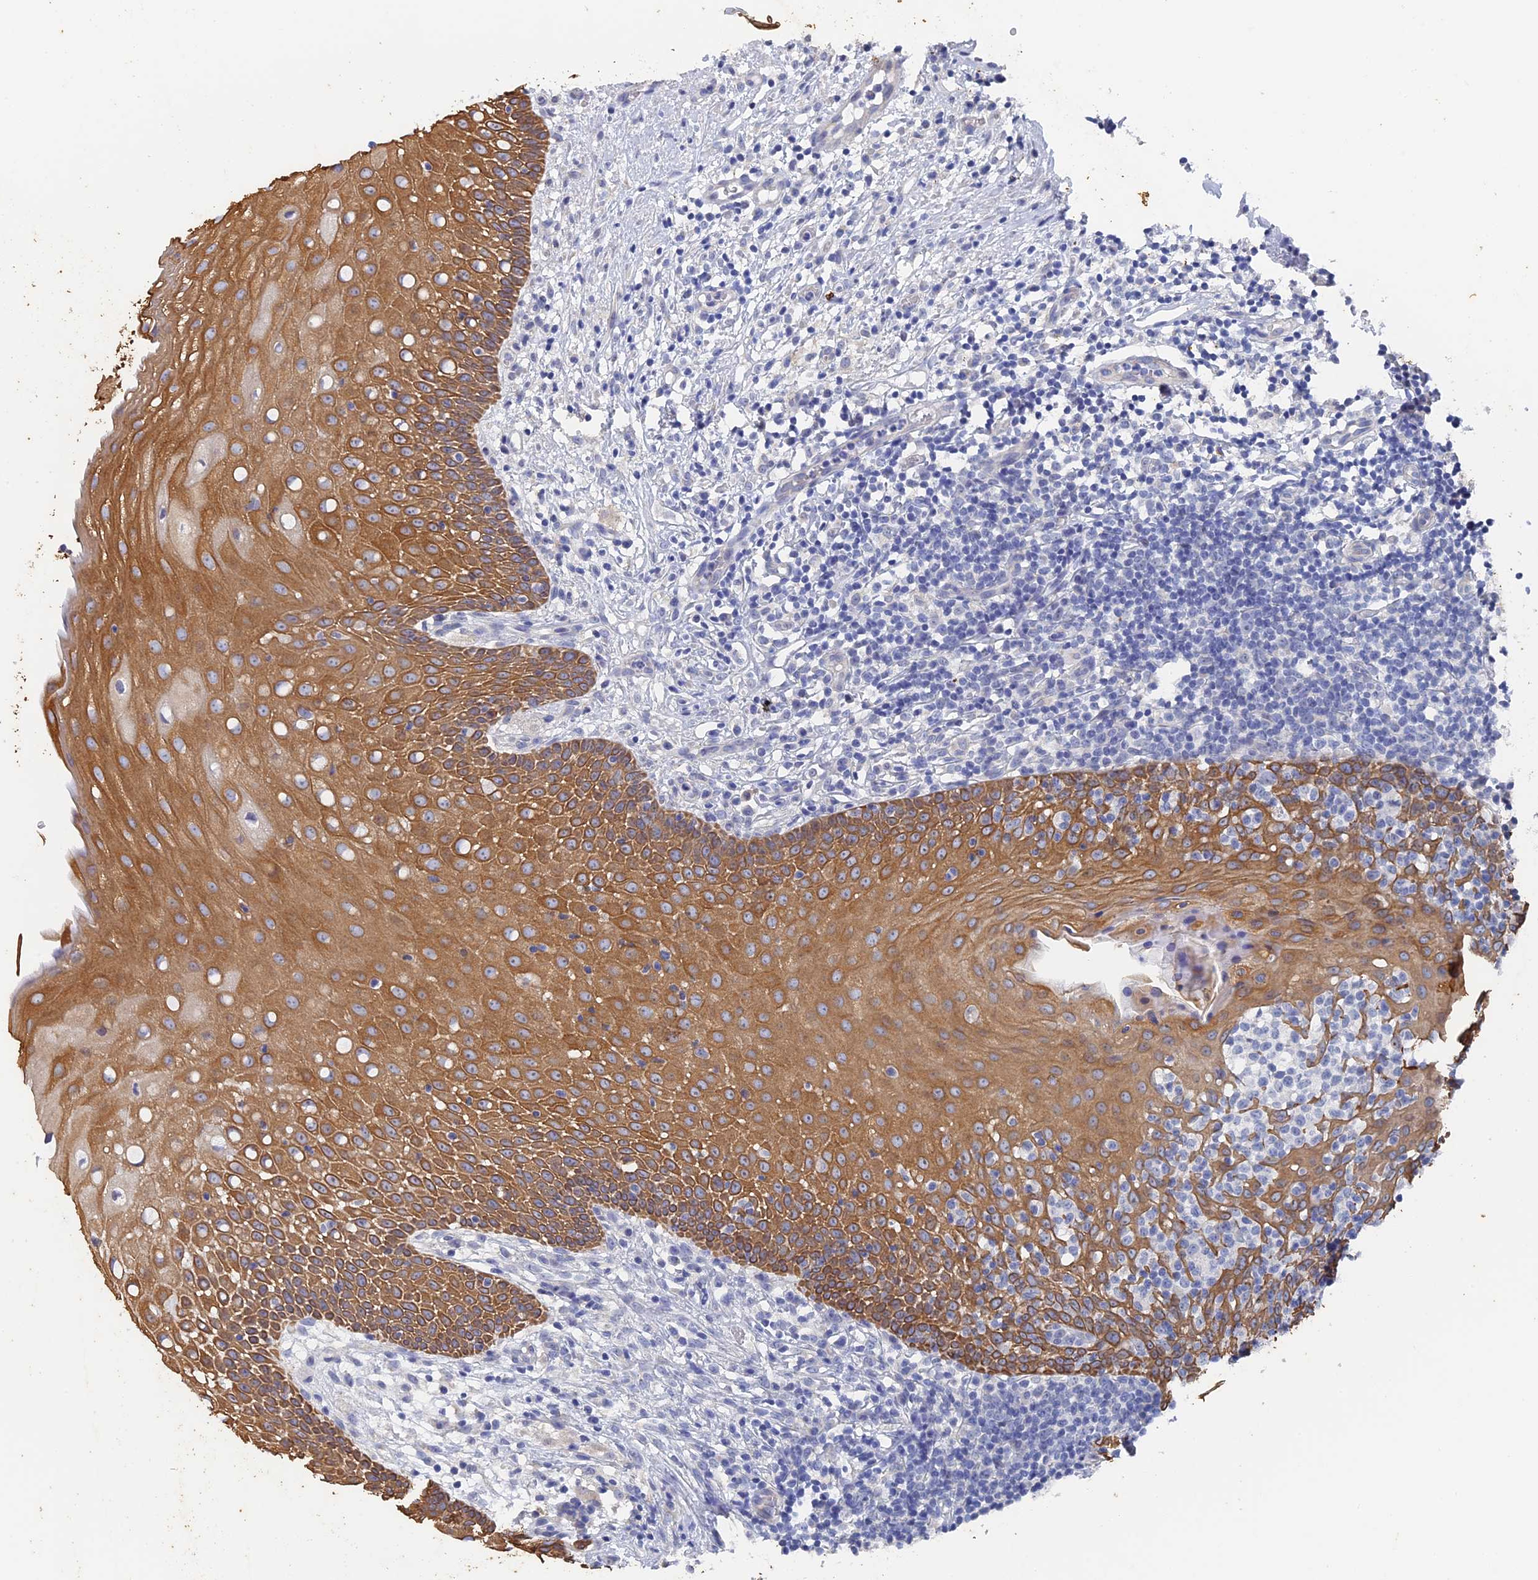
{"staining": {"intensity": "moderate", "quantity": ">75%", "location": "cytoplasmic/membranous"}, "tissue": "oral mucosa", "cell_type": "Squamous epithelial cells", "image_type": "normal", "snomed": [{"axis": "morphology", "description": "Normal tissue, NOS"}, {"axis": "topography", "description": "Oral tissue"}], "caption": "Brown immunohistochemical staining in benign human oral mucosa exhibits moderate cytoplasmic/membranous staining in approximately >75% of squamous epithelial cells. (DAB IHC with brightfield microscopy, high magnification).", "gene": "SRFBP1", "patient": {"sex": "female", "age": 69}}